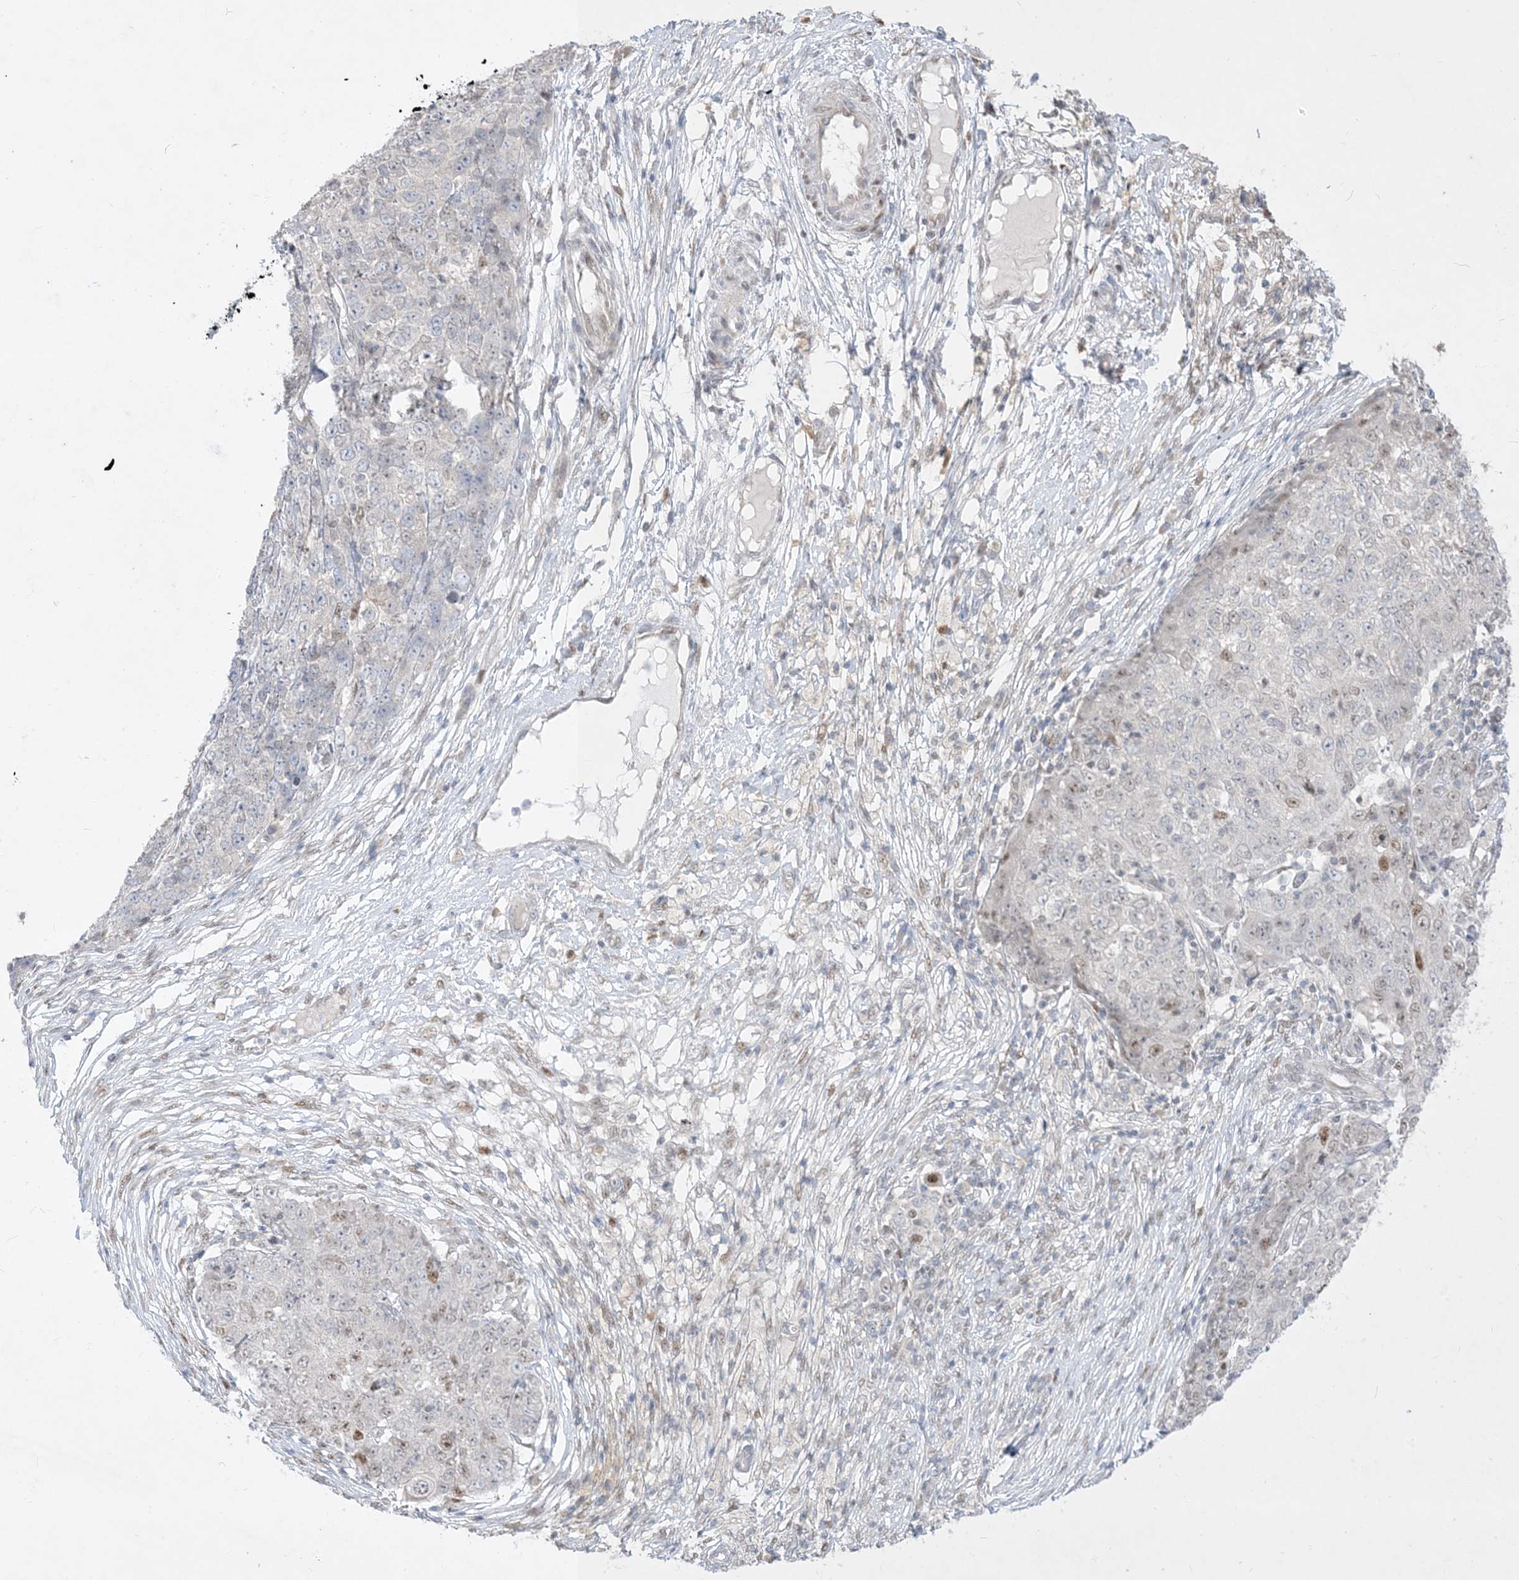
{"staining": {"intensity": "weak", "quantity": "<25%", "location": "nuclear"}, "tissue": "ovarian cancer", "cell_type": "Tumor cells", "image_type": "cancer", "snomed": [{"axis": "morphology", "description": "Carcinoma, endometroid"}, {"axis": "topography", "description": "Ovary"}], "caption": "Immunohistochemical staining of ovarian cancer exhibits no significant expression in tumor cells. Brightfield microscopy of immunohistochemistry (IHC) stained with DAB (3,3'-diaminobenzidine) (brown) and hematoxylin (blue), captured at high magnification.", "gene": "BHLHE40", "patient": {"sex": "female", "age": 42}}